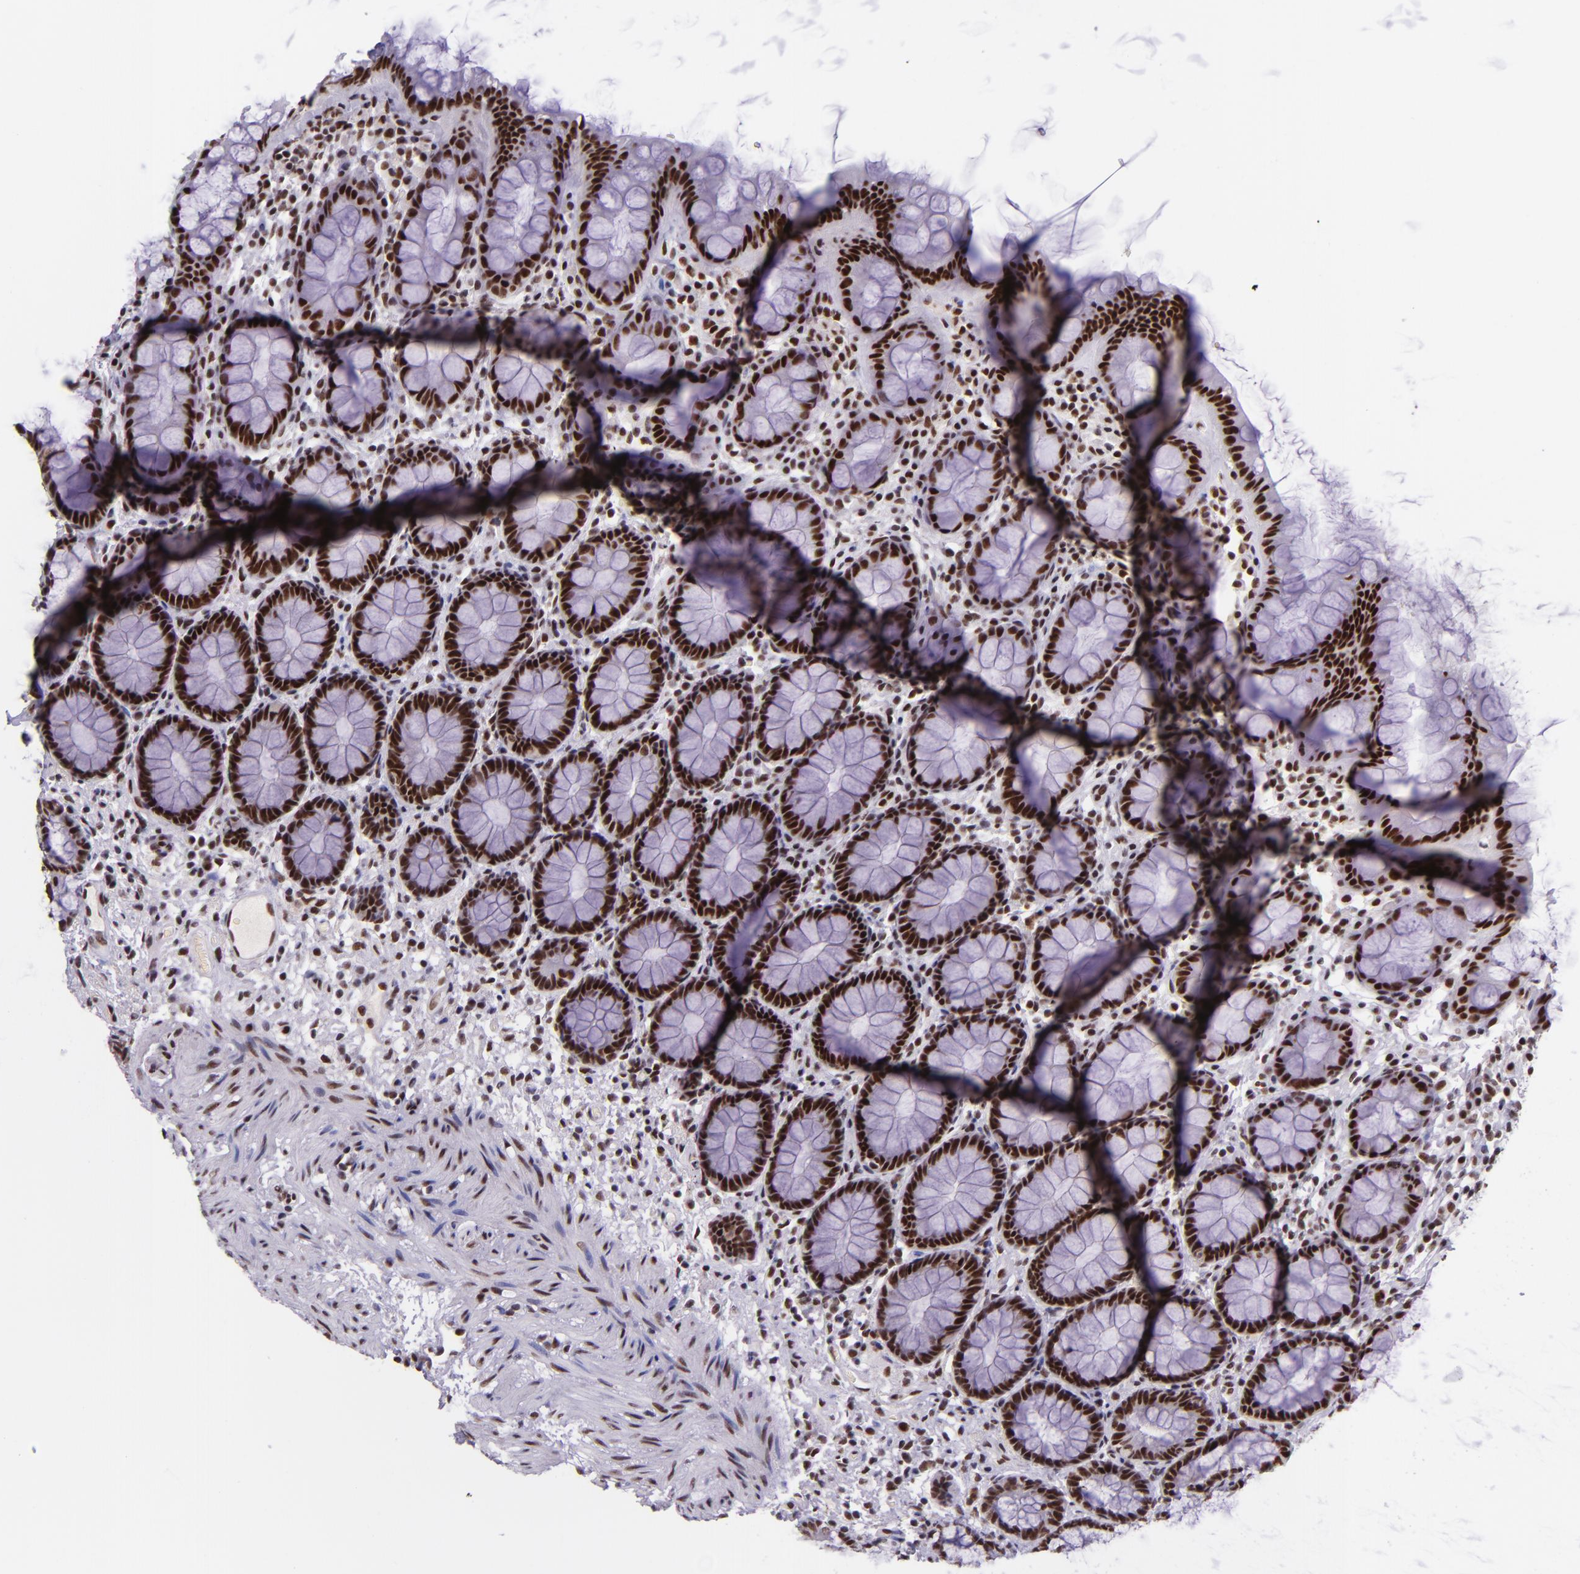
{"staining": {"intensity": "strong", "quantity": ">75%", "location": "nuclear"}, "tissue": "rectum", "cell_type": "Glandular cells", "image_type": "normal", "snomed": [{"axis": "morphology", "description": "Normal tissue, NOS"}, {"axis": "topography", "description": "Rectum"}], "caption": "Immunohistochemical staining of normal rectum demonstrates >75% levels of strong nuclear protein positivity in about >75% of glandular cells. The protein is stained brown, and the nuclei are stained in blue (DAB IHC with brightfield microscopy, high magnification).", "gene": "GPKOW", "patient": {"sex": "male", "age": 92}}